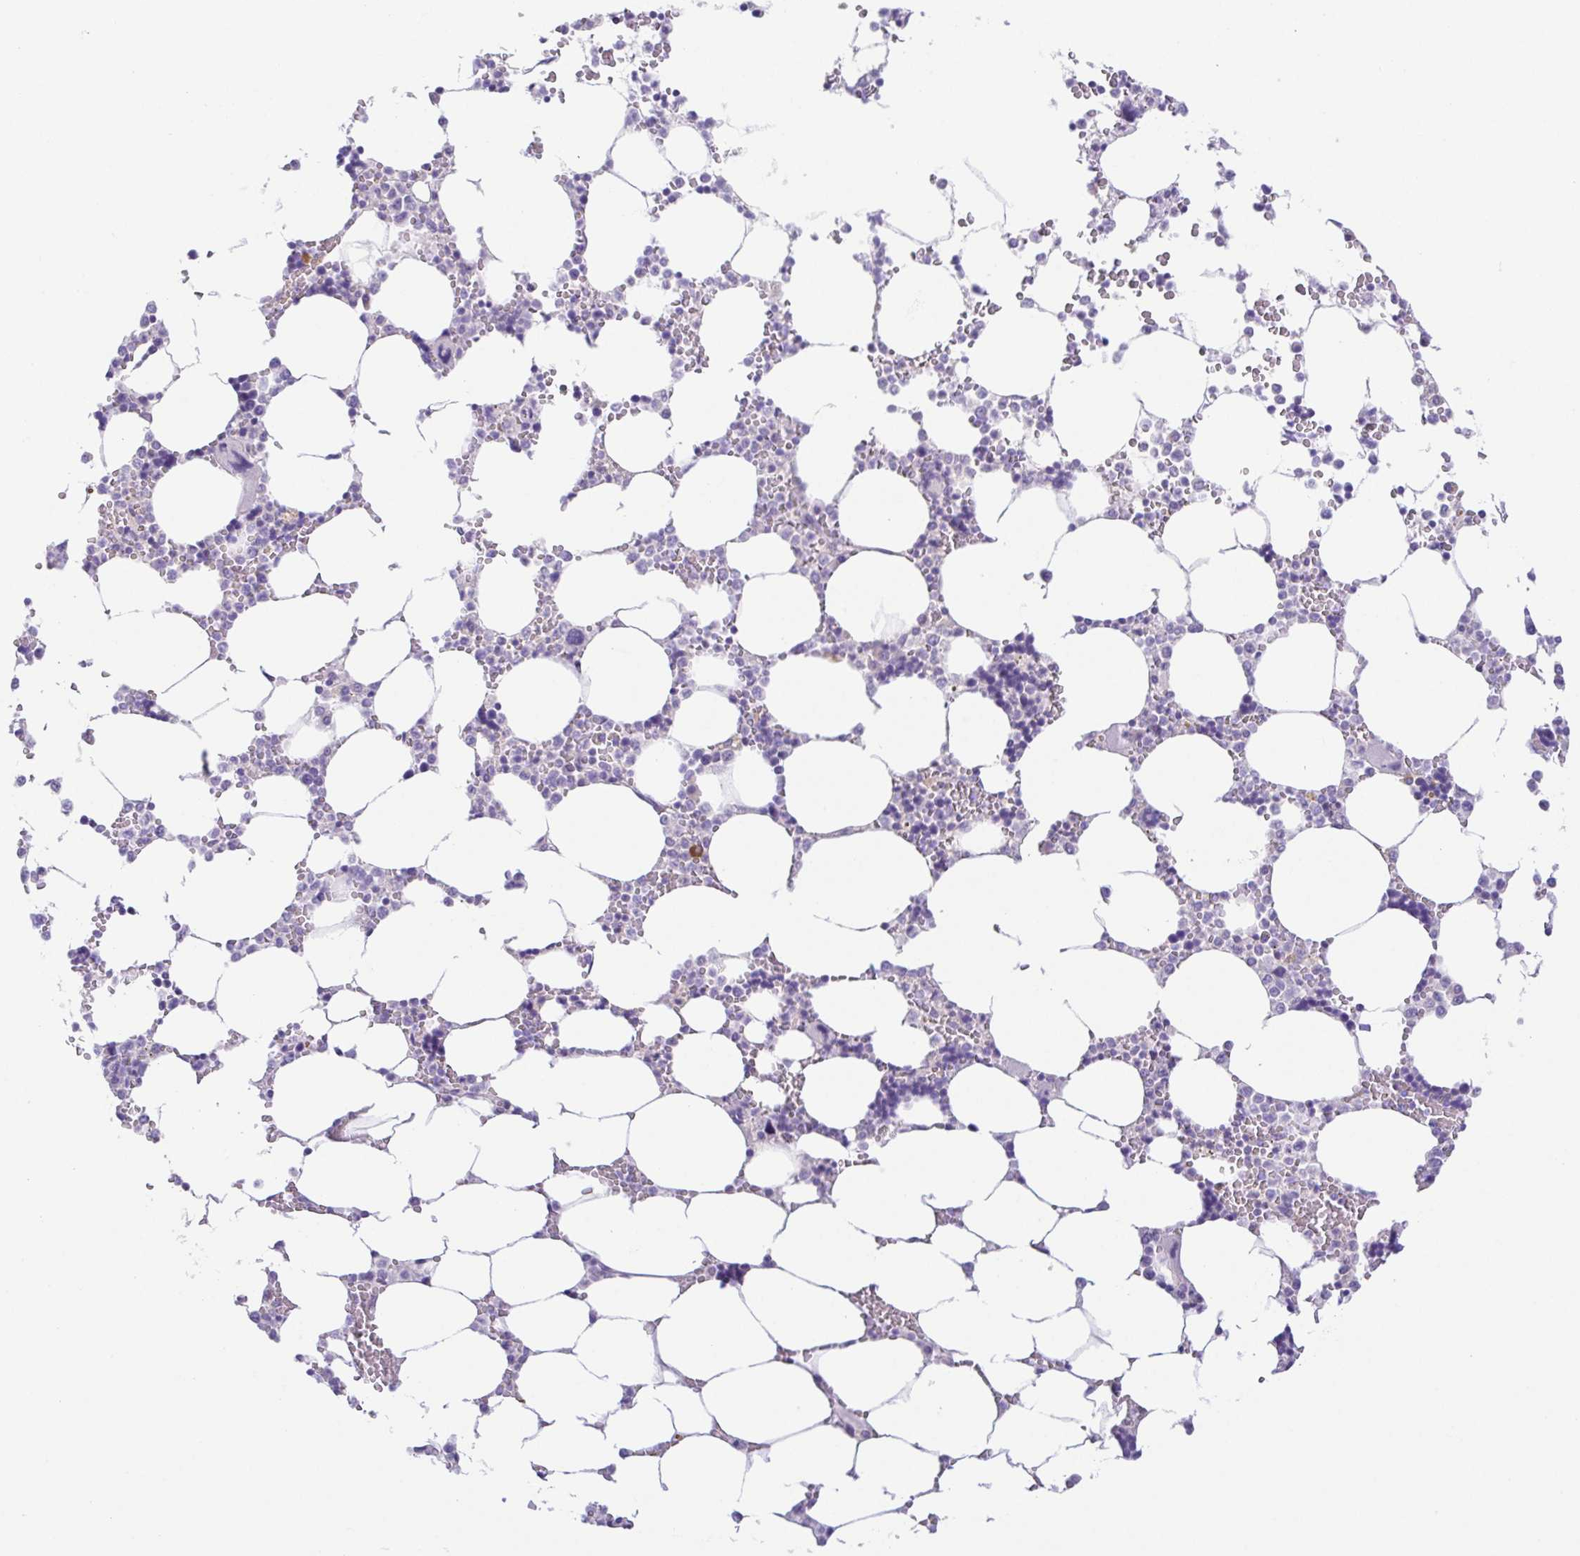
{"staining": {"intensity": "negative", "quantity": "none", "location": "none"}, "tissue": "bone marrow", "cell_type": "Hematopoietic cells", "image_type": "normal", "snomed": [{"axis": "morphology", "description": "Normal tissue, NOS"}, {"axis": "topography", "description": "Bone marrow"}], "caption": "This is an IHC photomicrograph of unremarkable human bone marrow. There is no expression in hematopoietic cells.", "gene": "KRTDAP", "patient": {"sex": "male", "age": 64}}